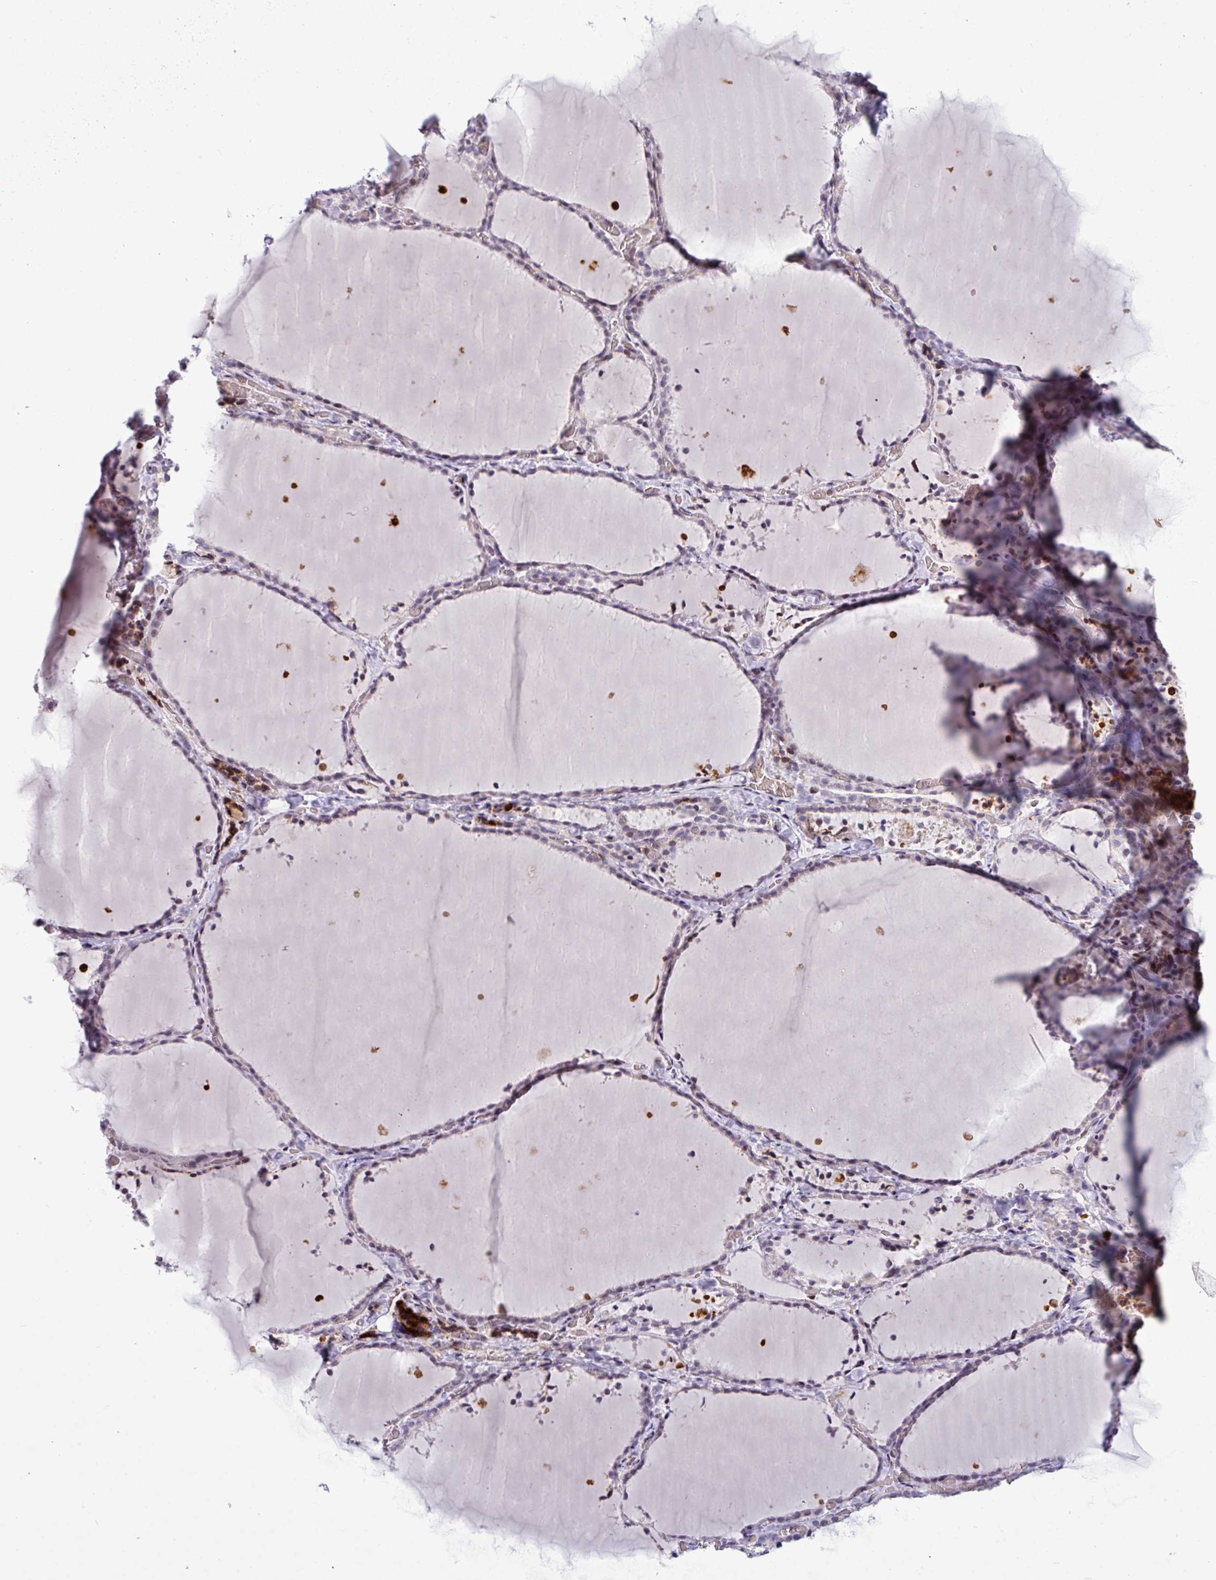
{"staining": {"intensity": "negative", "quantity": "none", "location": "none"}, "tissue": "thyroid gland", "cell_type": "Glandular cells", "image_type": "normal", "snomed": [{"axis": "morphology", "description": "Normal tissue, NOS"}, {"axis": "topography", "description": "Thyroid gland"}], "caption": "This is a histopathology image of IHC staining of unremarkable thyroid gland, which shows no expression in glandular cells.", "gene": "SLC66A2", "patient": {"sex": "female", "age": 22}}